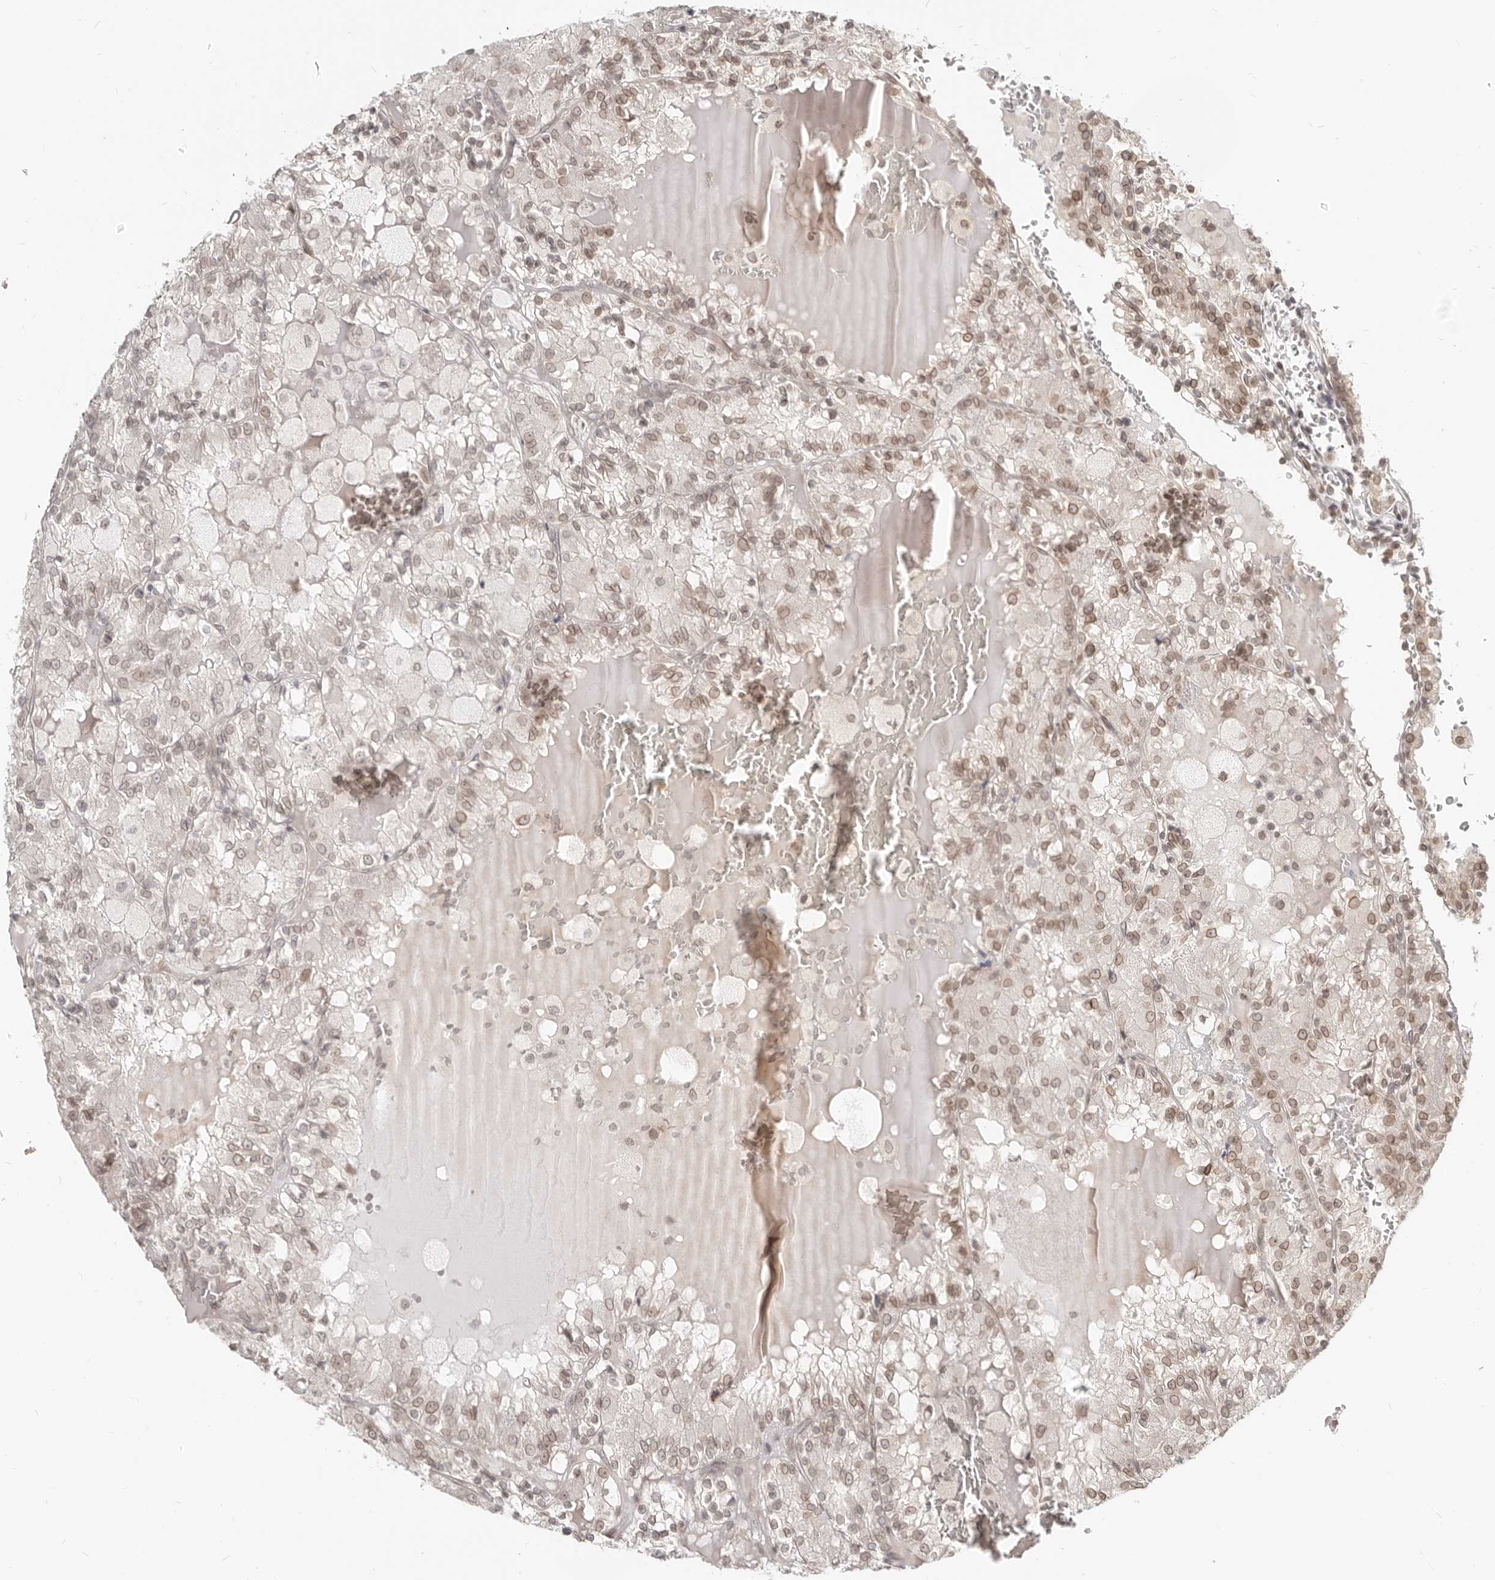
{"staining": {"intensity": "weak", "quantity": "25%-75%", "location": "cytoplasmic/membranous,nuclear"}, "tissue": "renal cancer", "cell_type": "Tumor cells", "image_type": "cancer", "snomed": [{"axis": "morphology", "description": "Adenocarcinoma, NOS"}, {"axis": "topography", "description": "Kidney"}], "caption": "Tumor cells show low levels of weak cytoplasmic/membranous and nuclear expression in about 25%-75% of cells in human renal cancer.", "gene": "NUP153", "patient": {"sex": "female", "age": 56}}